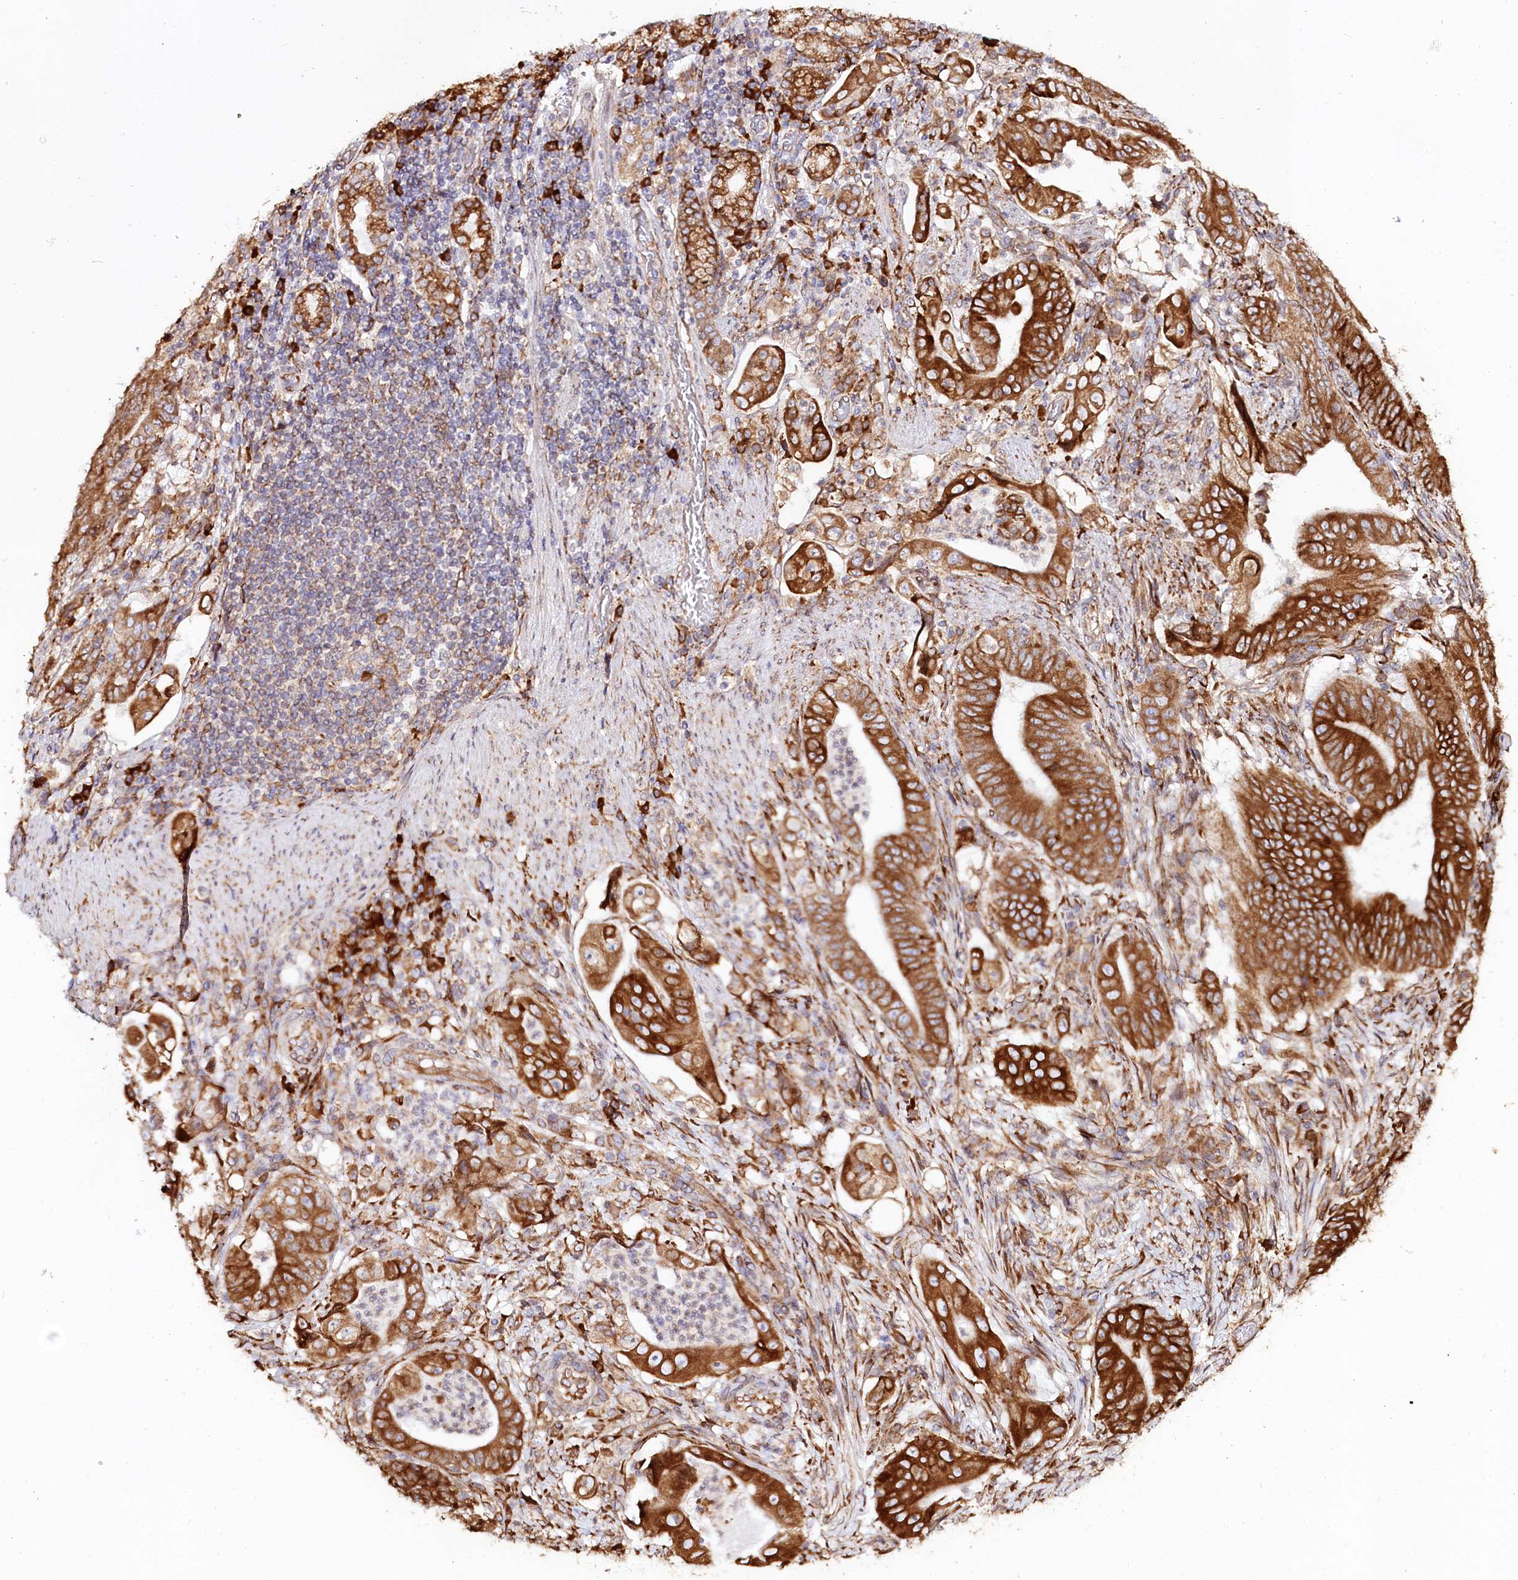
{"staining": {"intensity": "strong", "quantity": ">75%", "location": "cytoplasmic/membranous"}, "tissue": "stomach cancer", "cell_type": "Tumor cells", "image_type": "cancer", "snomed": [{"axis": "morphology", "description": "Adenocarcinoma, NOS"}, {"axis": "topography", "description": "Stomach"}], "caption": "Tumor cells reveal high levels of strong cytoplasmic/membranous staining in approximately >75% of cells in human adenocarcinoma (stomach). The protein is shown in brown color, while the nuclei are stained blue.", "gene": "CNPY2", "patient": {"sex": "female", "age": 73}}